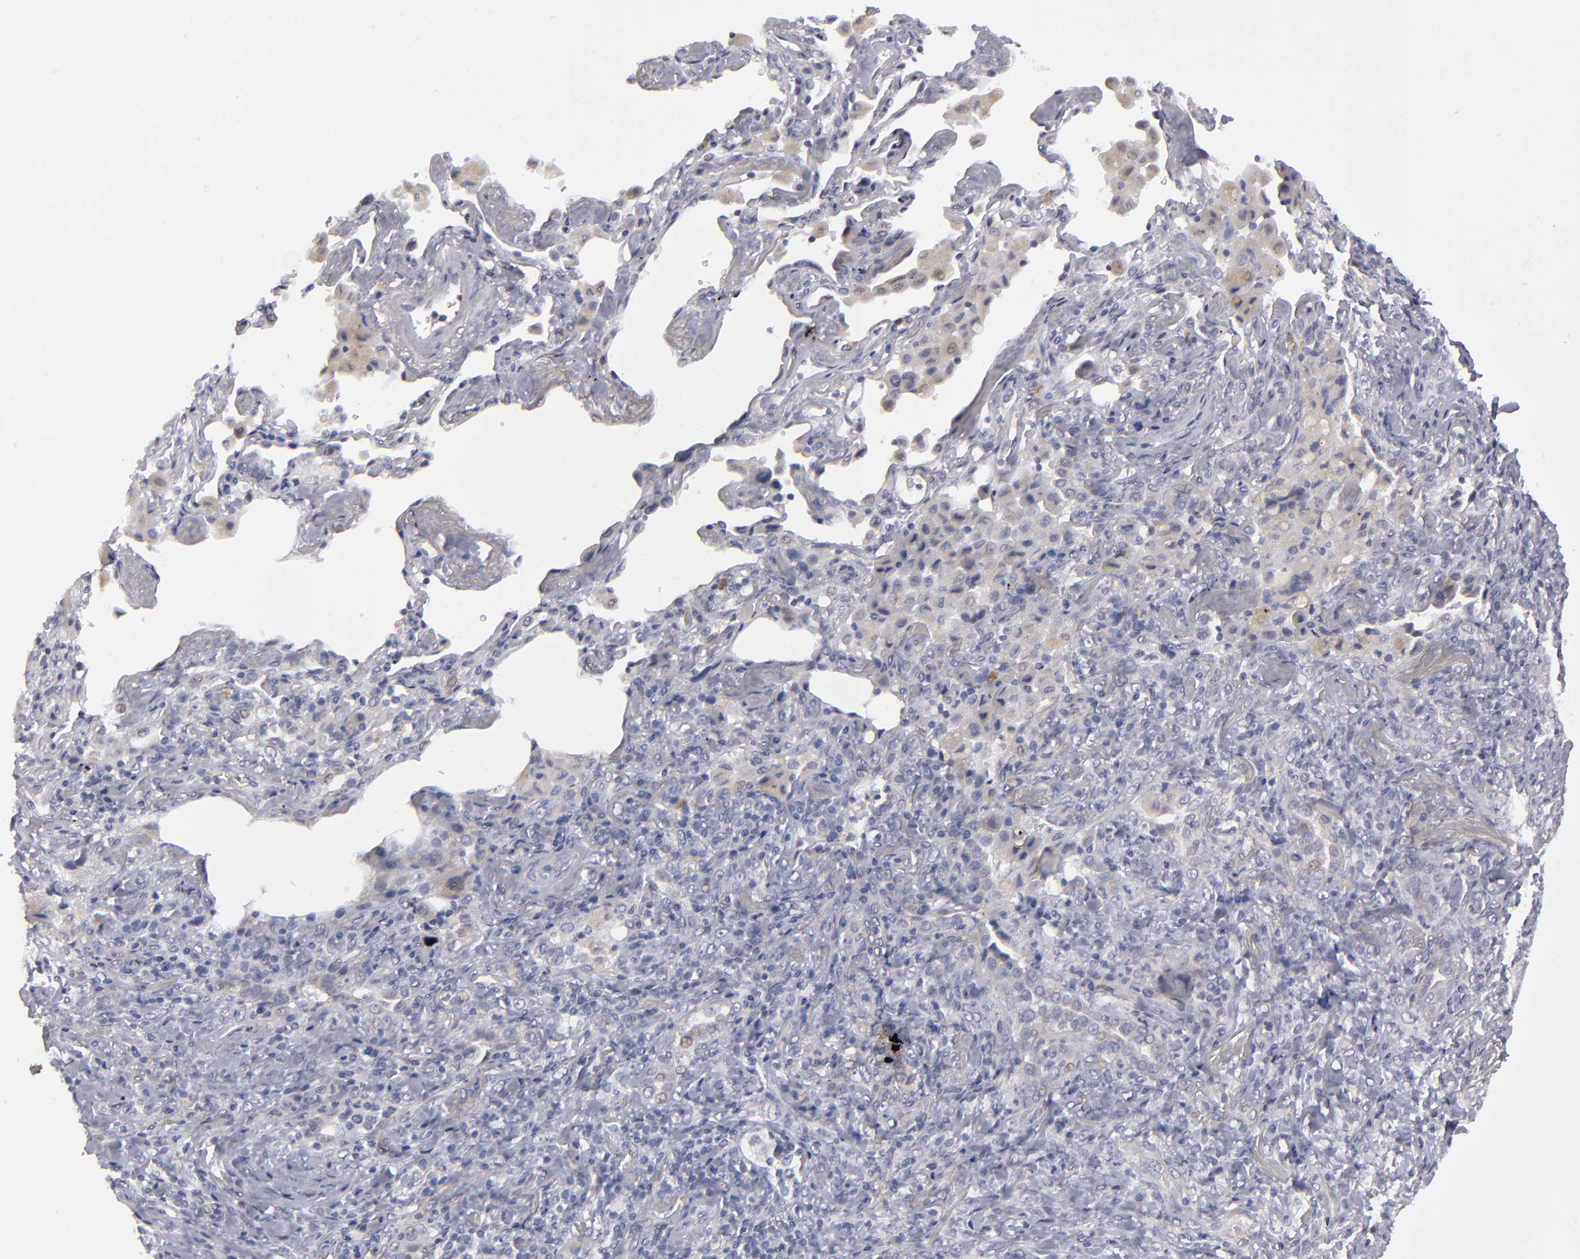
{"staining": {"intensity": "weak", "quantity": "<25%", "location": "cytoplasmic/membranous"}, "tissue": "lung cancer", "cell_type": "Tumor cells", "image_type": "cancer", "snomed": [{"axis": "morphology", "description": "Squamous cell carcinoma, NOS"}, {"axis": "topography", "description": "Lung"}], "caption": "The immunohistochemistry (IHC) image has no significant positivity in tumor cells of lung cancer (squamous cell carcinoma) tissue. (DAB (3,3'-diaminobenzidine) IHC with hematoxylin counter stain).", "gene": "ZNF175", "patient": {"sex": "female", "age": 67}}